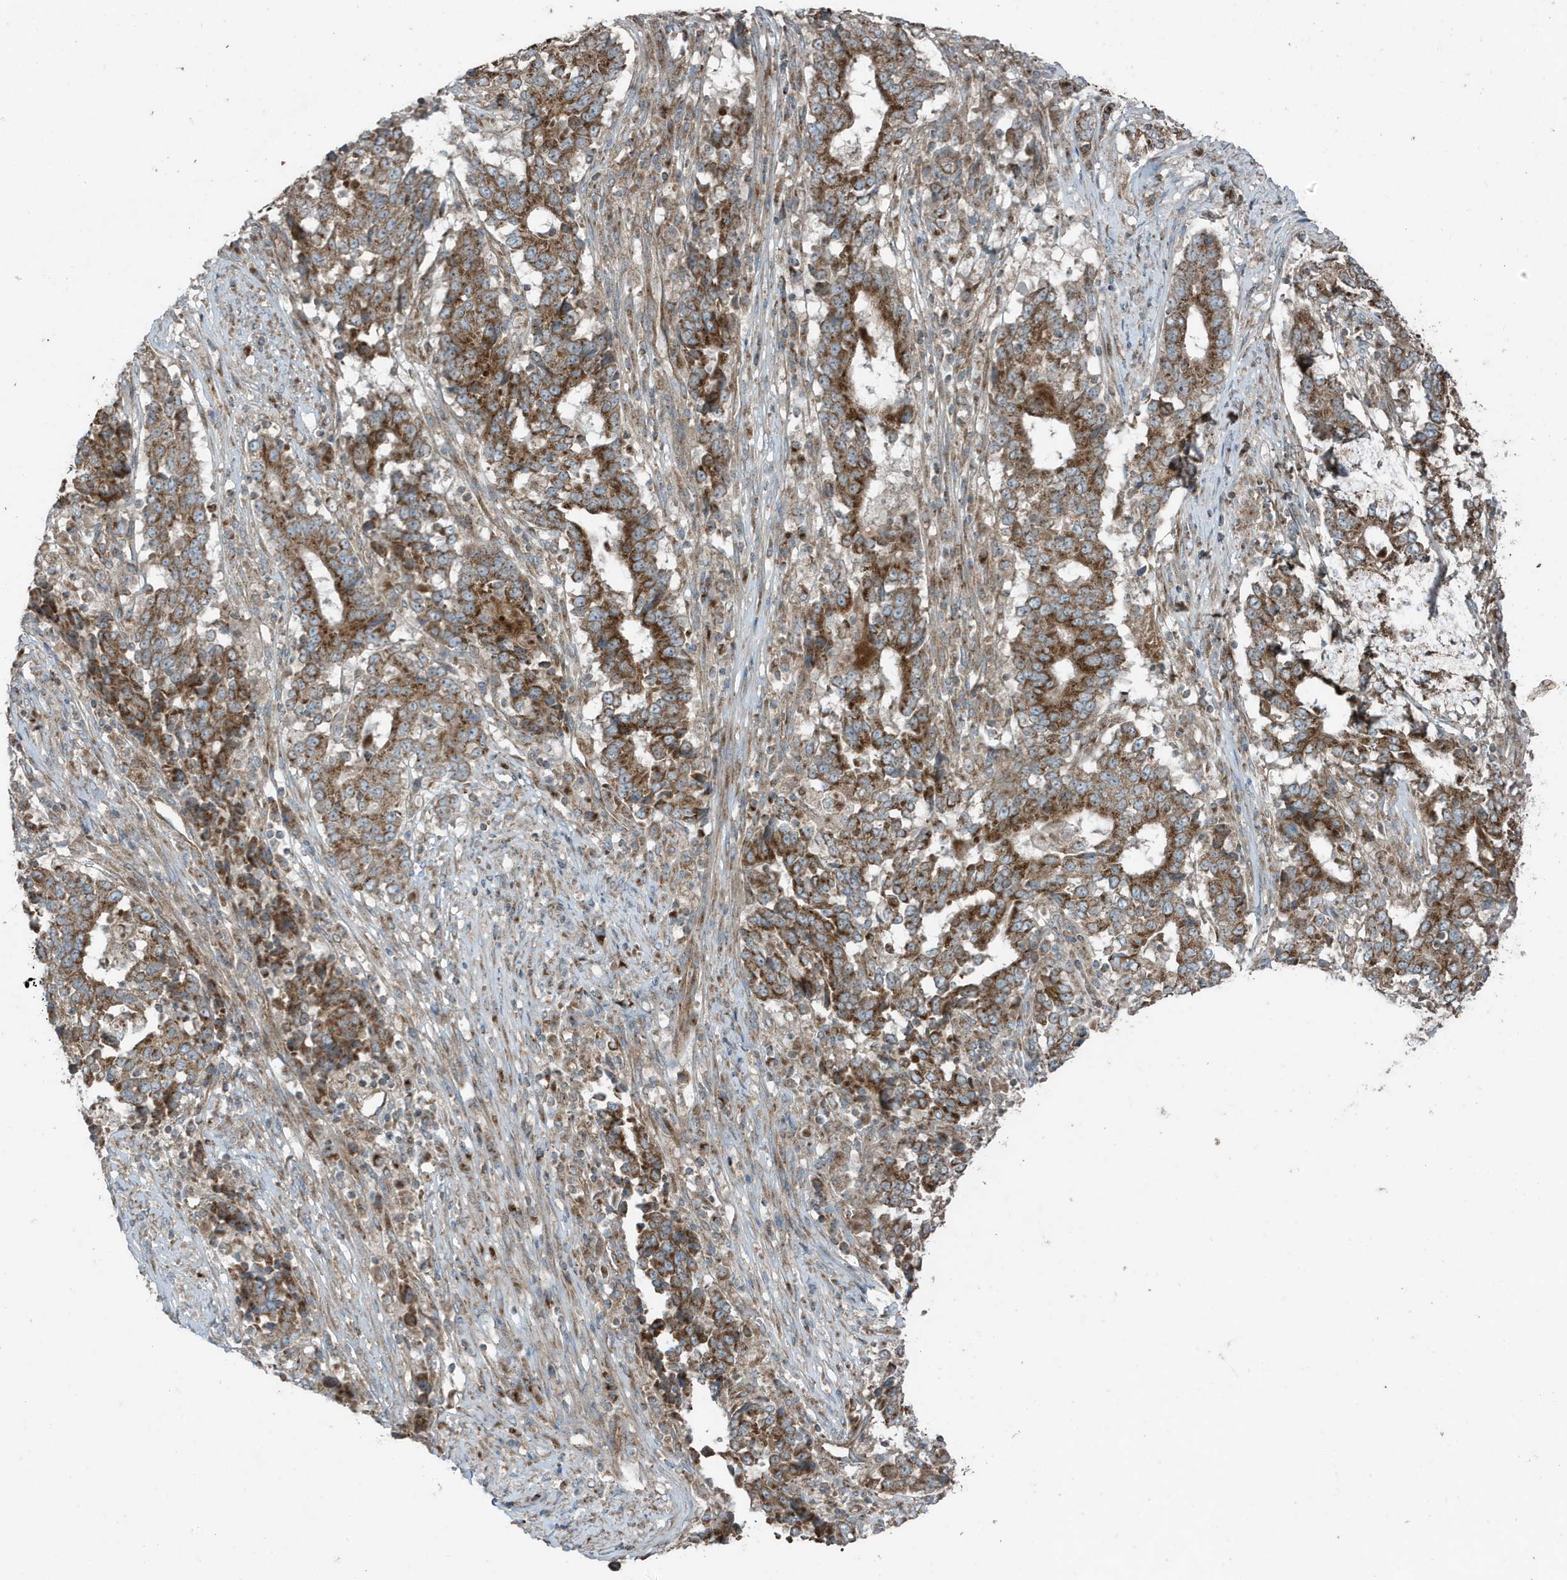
{"staining": {"intensity": "moderate", "quantity": ">75%", "location": "cytoplasmic/membranous"}, "tissue": "stomach cancer", "cell_type": "Tumor cells", "image_type": "cancer", "snomed": [{"axis": "morphology", "description": "Adenocarcinoma, NOS"}, {"axis": "topography", "description": "Stomach"}], "caption": "Immunohistochemistry micrograph of neoplastic tissue: human stomach cancer stained using immunohistochemistry (IHC) exhibits medium levels of moderate protein expression localized specifically in the cytoplasmic/membranous of tumor cells, appearing as a cytoplasmic/membranous brown color.", "gene": "GOLGA4", "patient": {"sex": "male", "age": 59}}